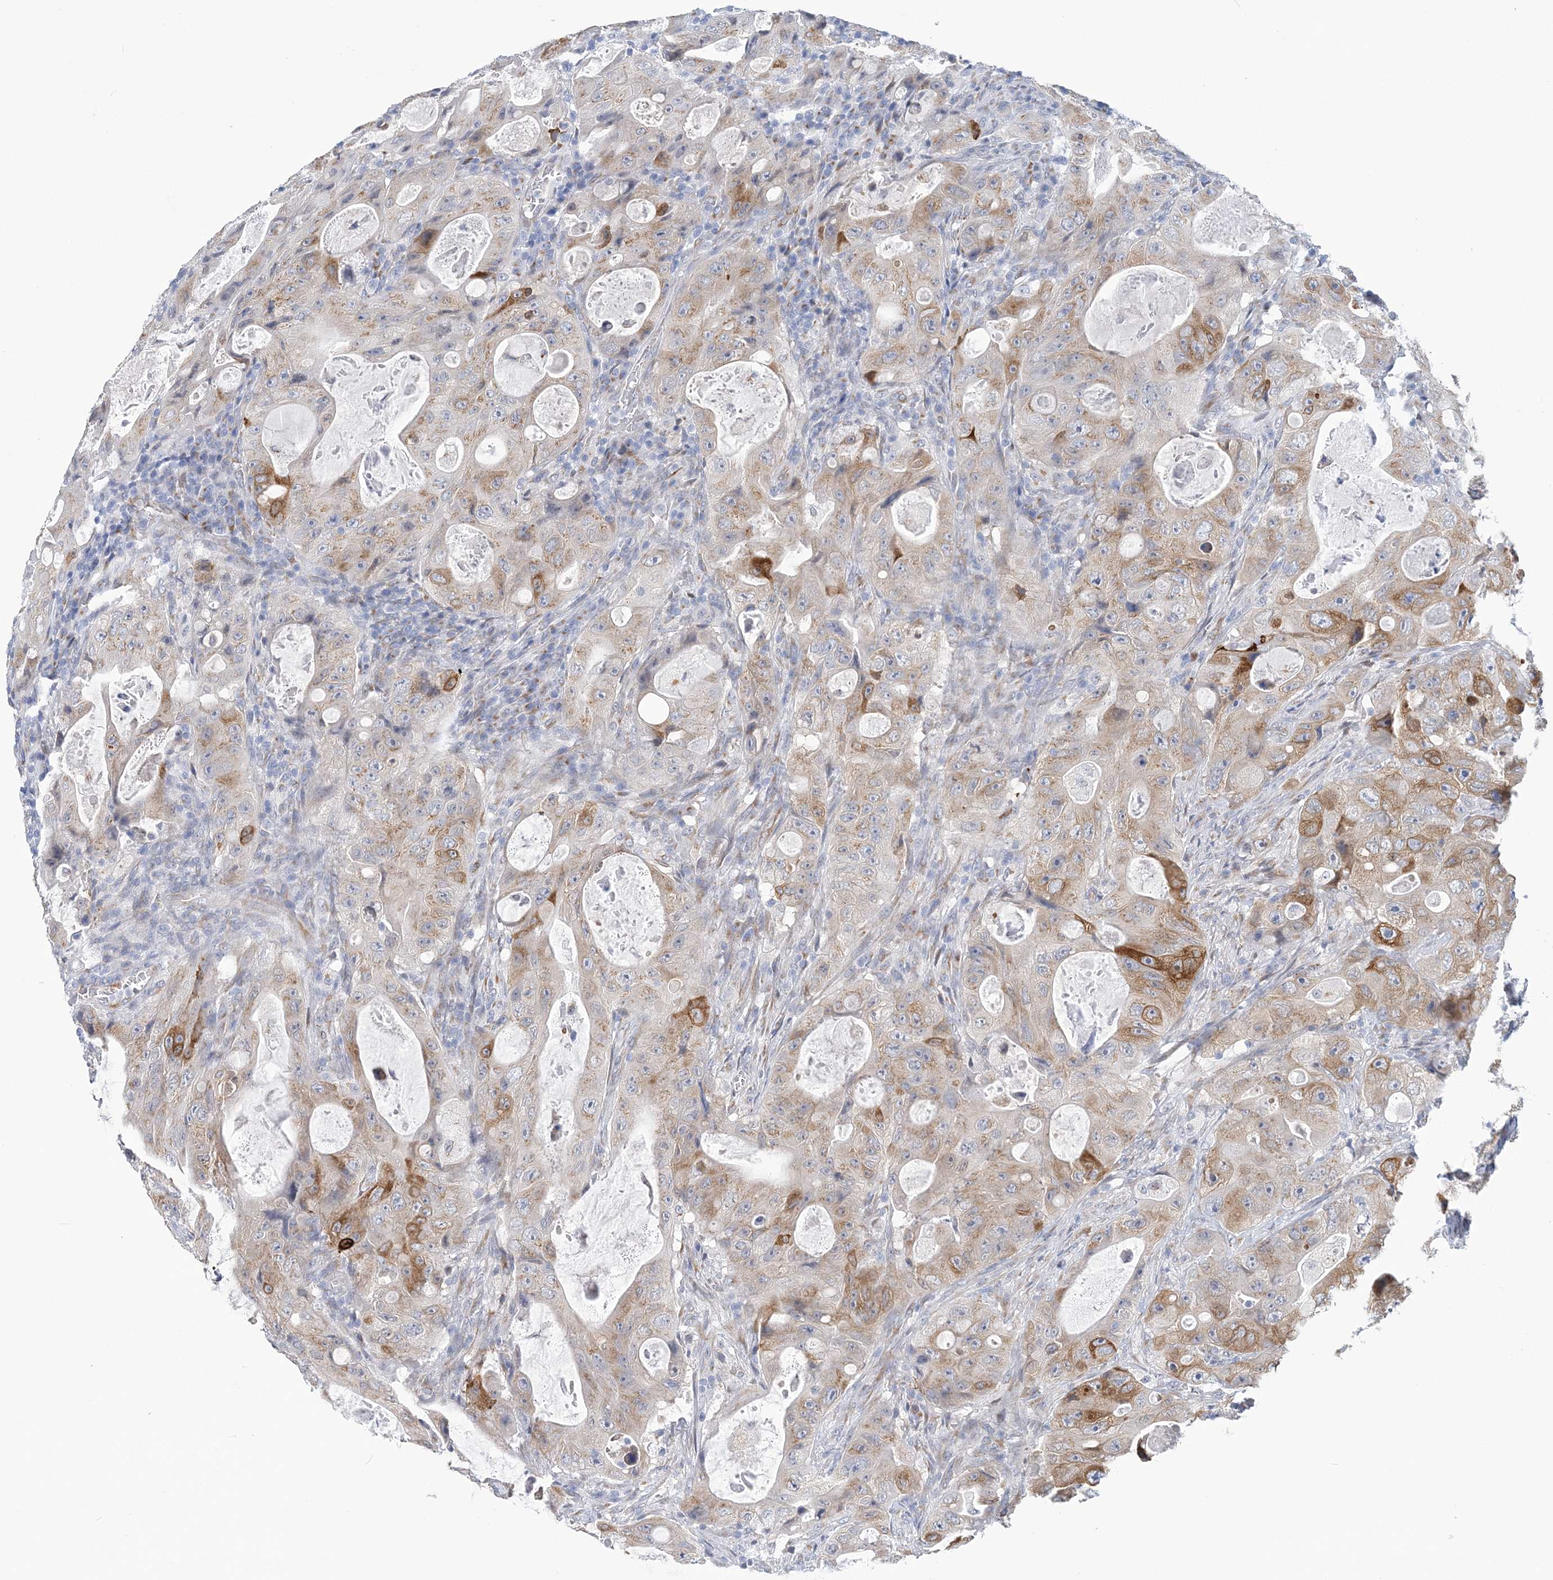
{"staining": {"intensity": "moderate", "quantity": "25%-75%", "location": "cytoplasmic/membranous"}, "tissue": "colorectal cancer", "cell_type": "Tumor cells", "image_type": "cancer", "snomed": [{"axis": "morphology", "description": "Adenocarcinoma, NOS"}, {"axis": "topography", "description": "Colon"}], "caption": "Colorectal cancer (adenocarcinoma) was stained to show a protein in brown. There is medium levels of moderate cytoplasmic/membranous positivity in about 25%-75% of tumor cells.", "gene": "PLEKHG4B", "patient": {"sex": "female", "age": 46}}